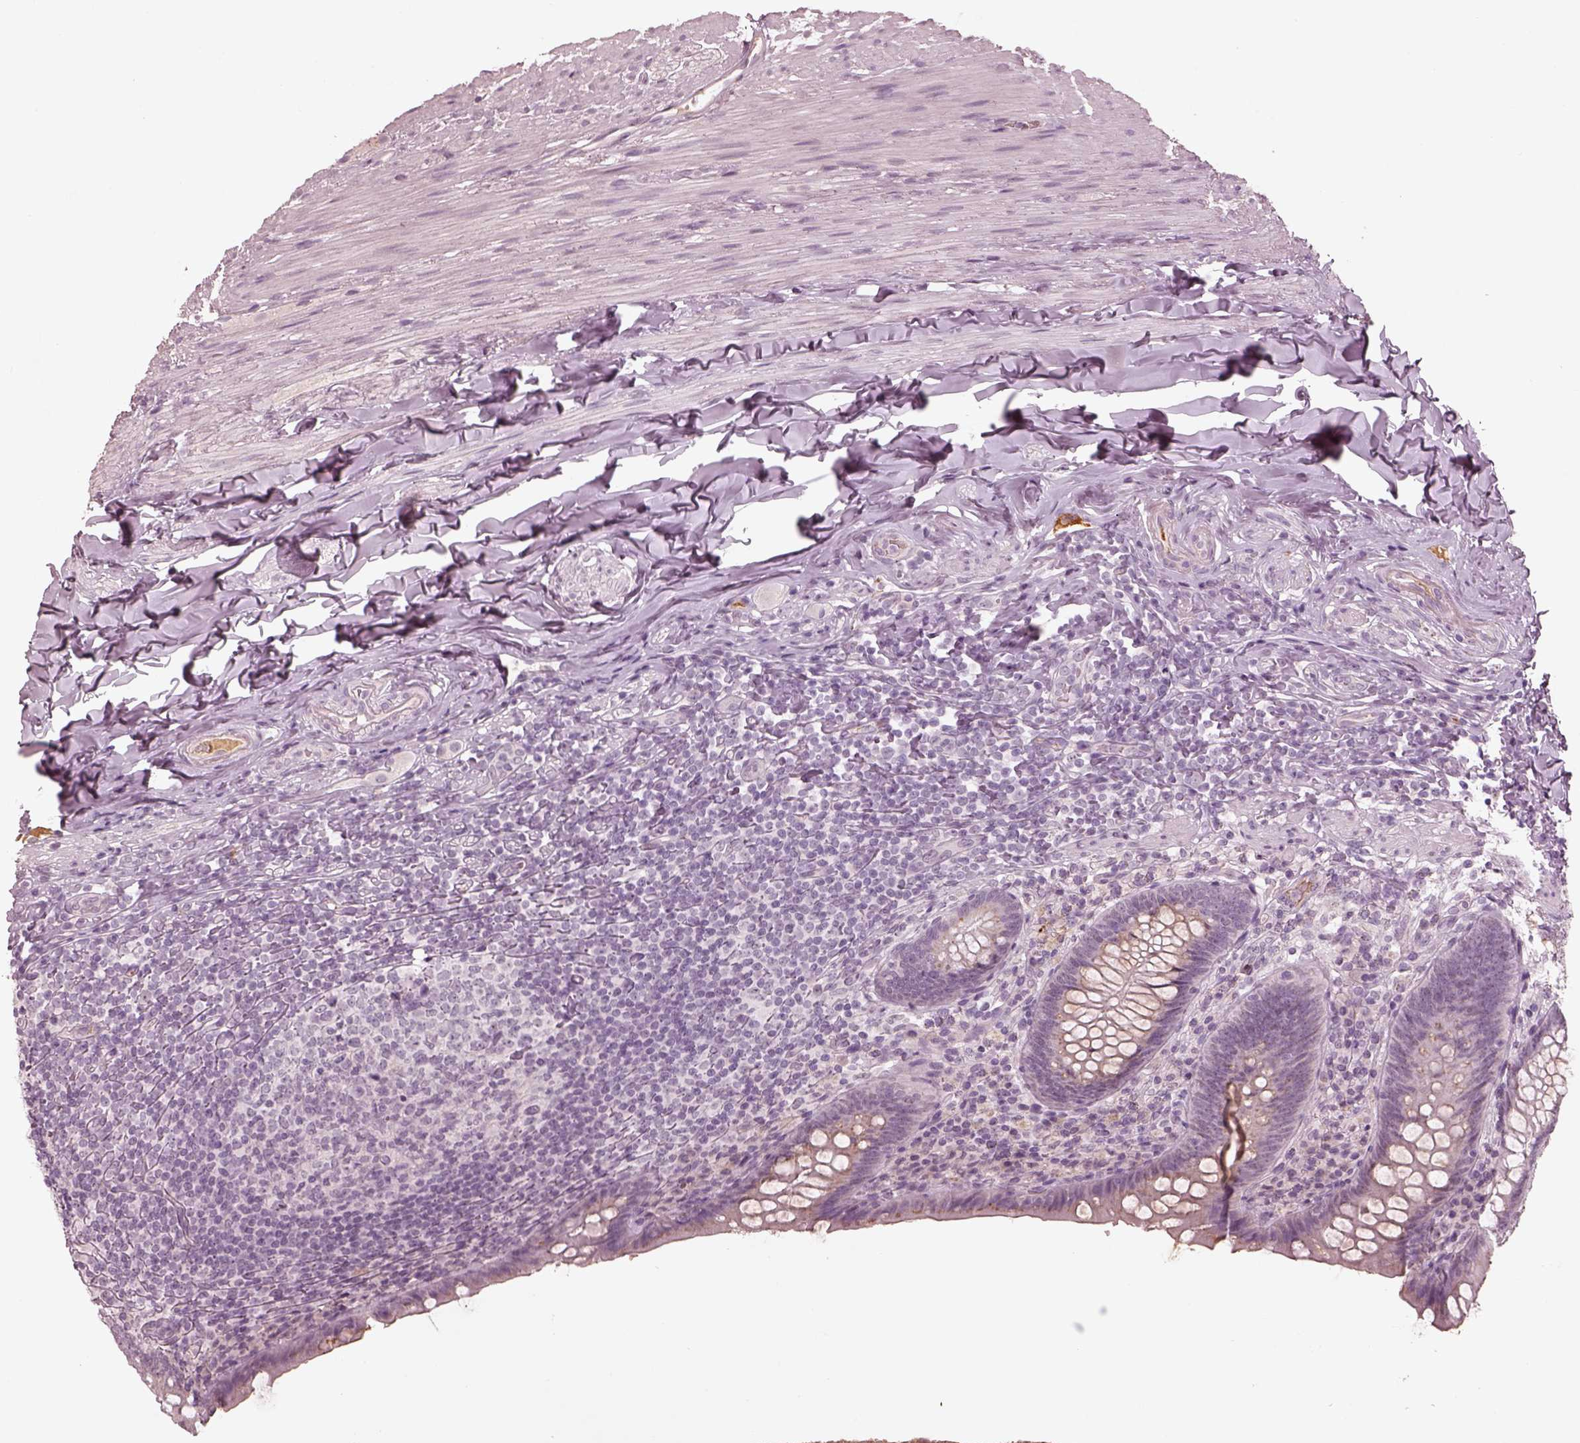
{"staining": {"intensity": "negative", "quantity": "none", "location": "none"}, "tissue": "appendix", "cell_type": "Glandular cells", "image_type": "normal", "snomed": [{"axis": "morphology", "description": "Normal tissue, NOS"}, {"axis": "topography", "description": "Appendix"}], "caption": "The micrograph shows no significant expression in glandular cells of appendix.", "gene": "KCNA2", "patient": {"sex": "male", "age": 47}}